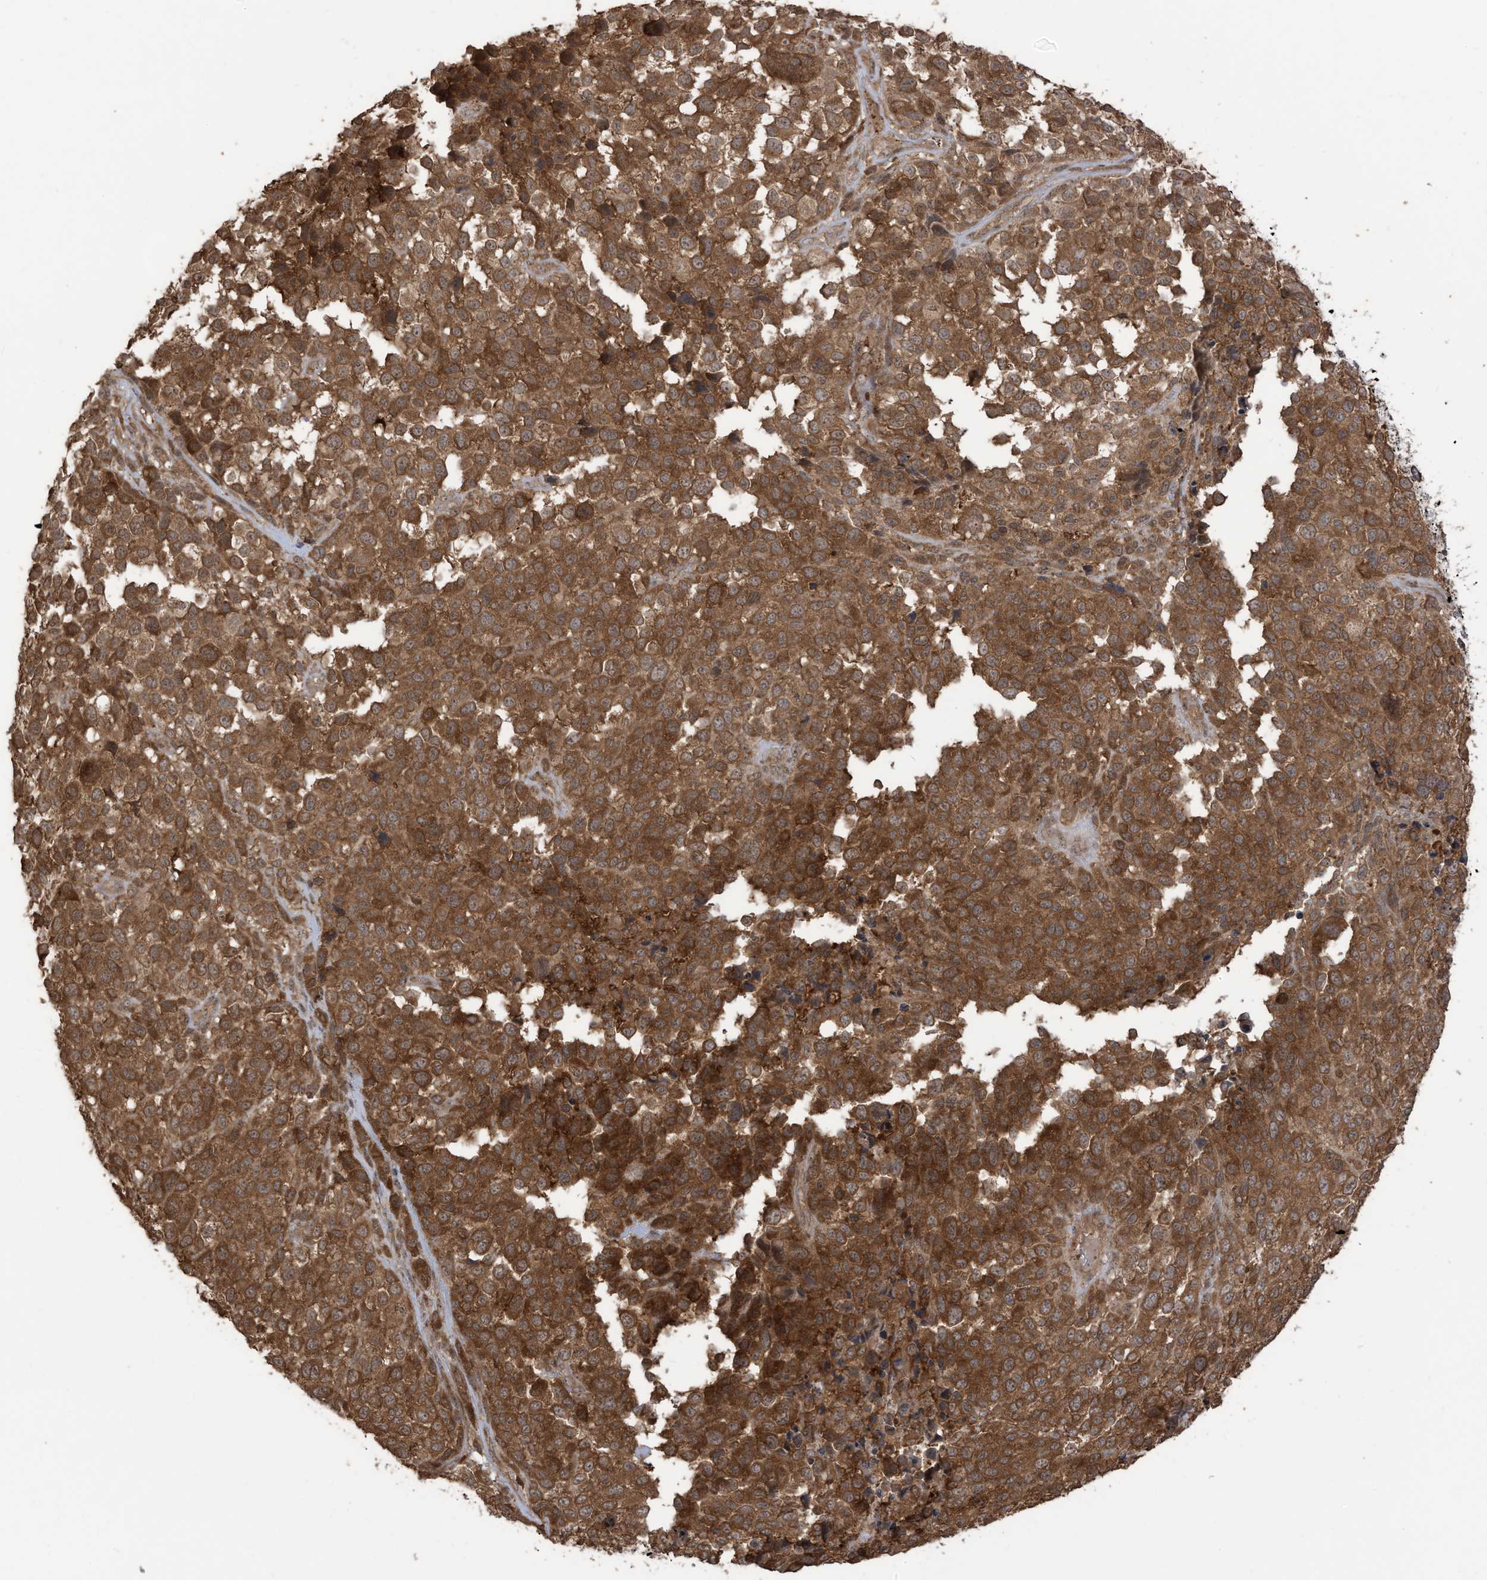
{"staining": {"intensity": "strong", "quantity": ">75%", "location": "cytoplasmic/membranous"}, "tissue": "melanoma", "cell_type": "Tumor cells", "image_type": "cancer", "snomed": [{"axis": "morphology", "description": "Malignant melanoma, NOS"}, {"axis": "topography", "description": "Skin of trunk"}], "caption": "The photomicrograph shows immunohistochemical staining of melanoma. There is strong cytoplasmic/membranous positivity is identified in about >75% of tumor cells.", "gene": "CARF", "patient": {"sex": "male", "age": 71}}